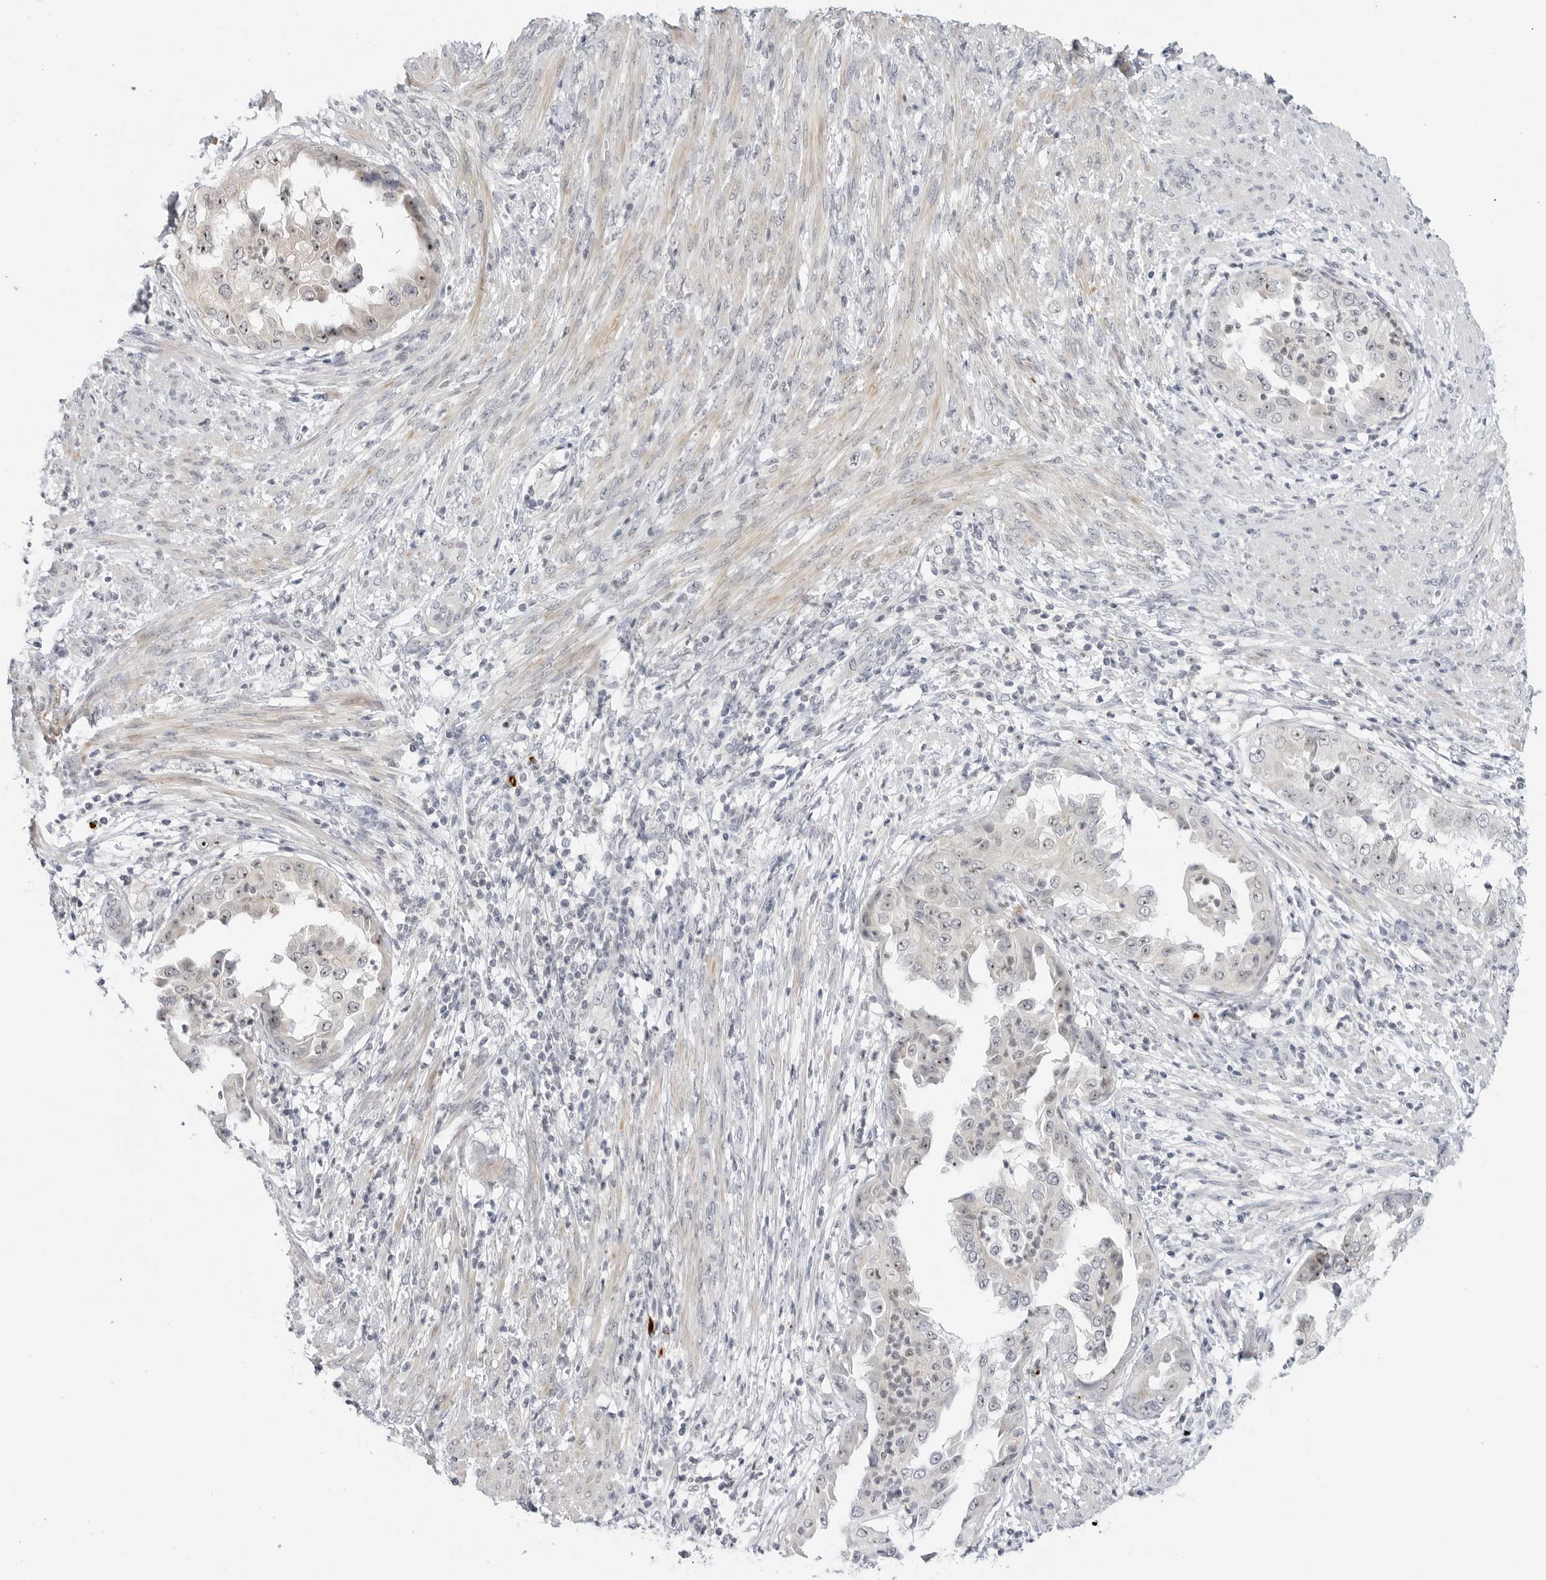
{"staining": {"intensity": "moderate", "quantity": "<25%", "location": "nuclear"}, "tissue": "endometrial cancer", "cell_type": "Tumor cells", "image_type": "cancer", "snomed": [{"axis": "morphology", "description": "Adenocarcinoma, NOS"}, {"axis": "topography", "description": "Endometrium"}], "caption": "Endometrial cancer (adenocarcinoma) stained for a protein (brown) exhibits moderate nuclear positive positivity in approximately <25% of tumor cells.", "gene": "MAP2K5", "patient": {"sex": "female", "age": 85}}